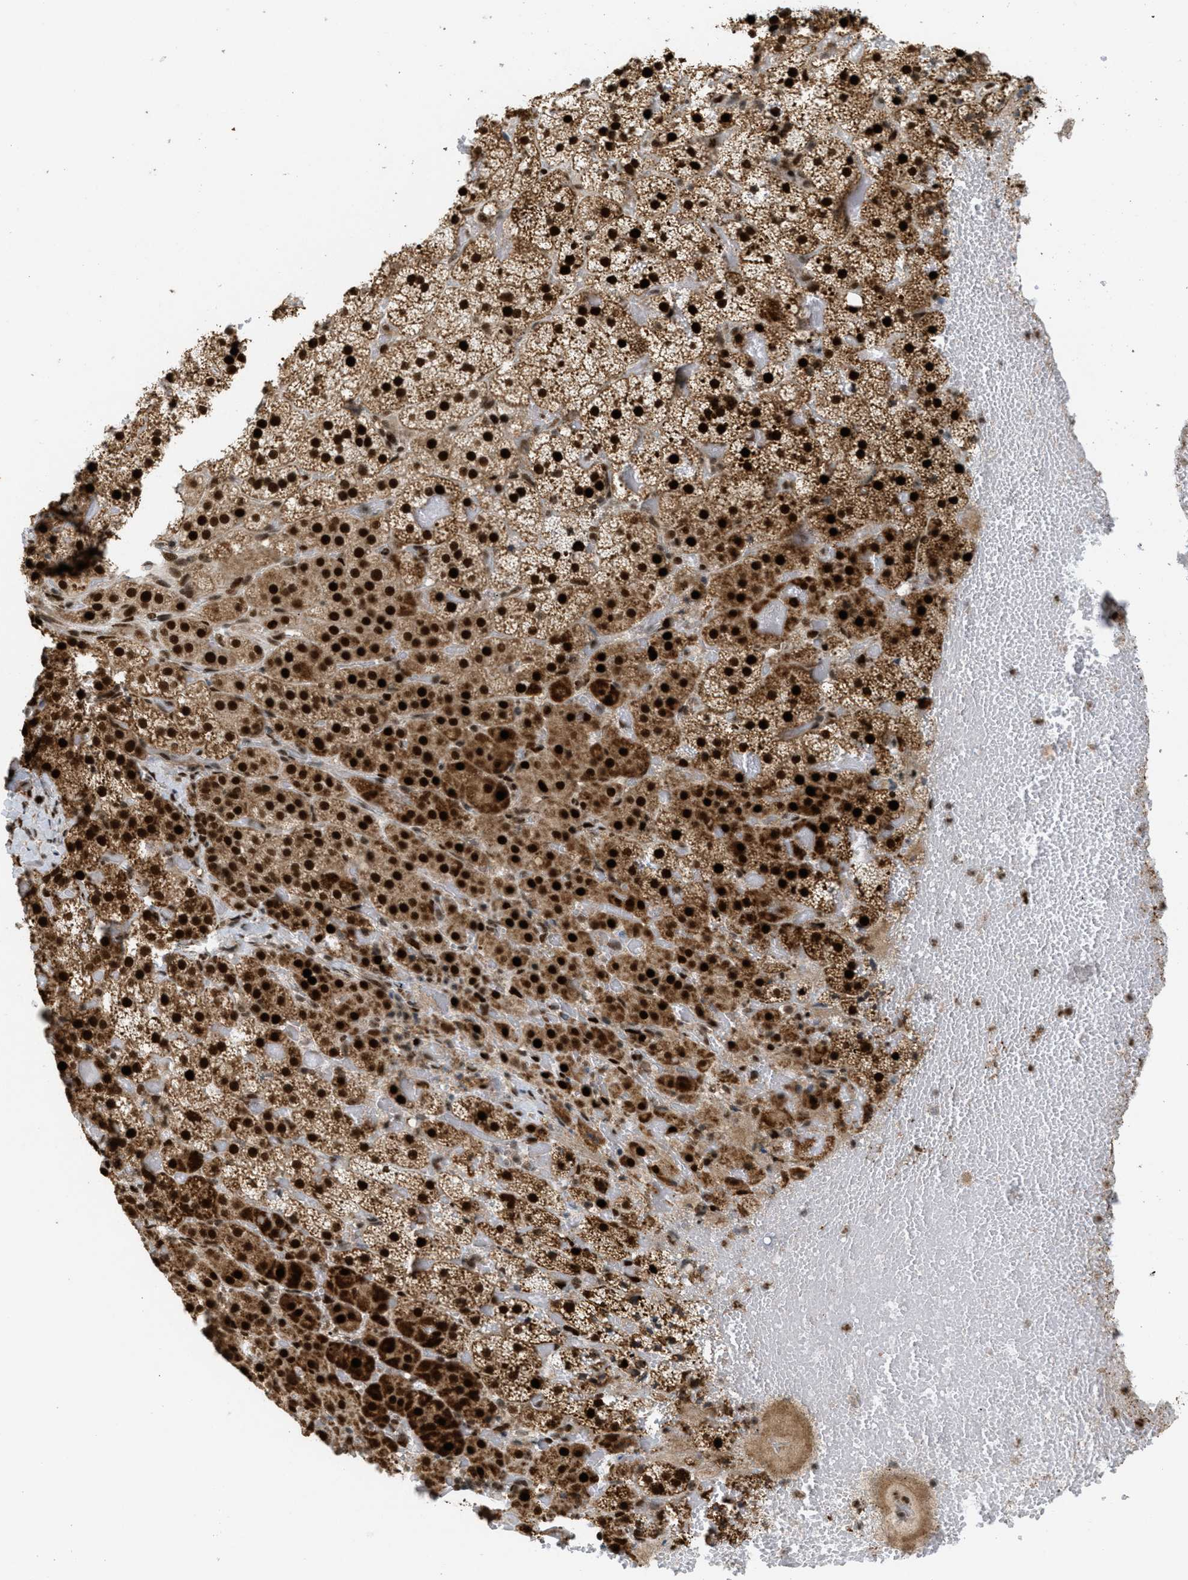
{"staining": {"intensity": "strong", "quantity": ">75%", "location": "cytoplasmic/membranous,nuclear"}, "tissue": "adrenal gland", "cell_type": "Glandular cells", "image_type": "normal", "snomed": [{"axis": "morphology", "description": "Normal tissue, NOS"}, {"axis": "topography", "description": "Adrenal gland"}], "caption": "An IHC micrograph of unremarkable tissue is shown. Protein staining in brown labels strong cytoplasmic/membranous,nuclear positivity in adrenal gland within glandular cells. Nuclei are stained in blue.", "gene": "TLK1", "patient": {"sex": "female", "age": 59}}